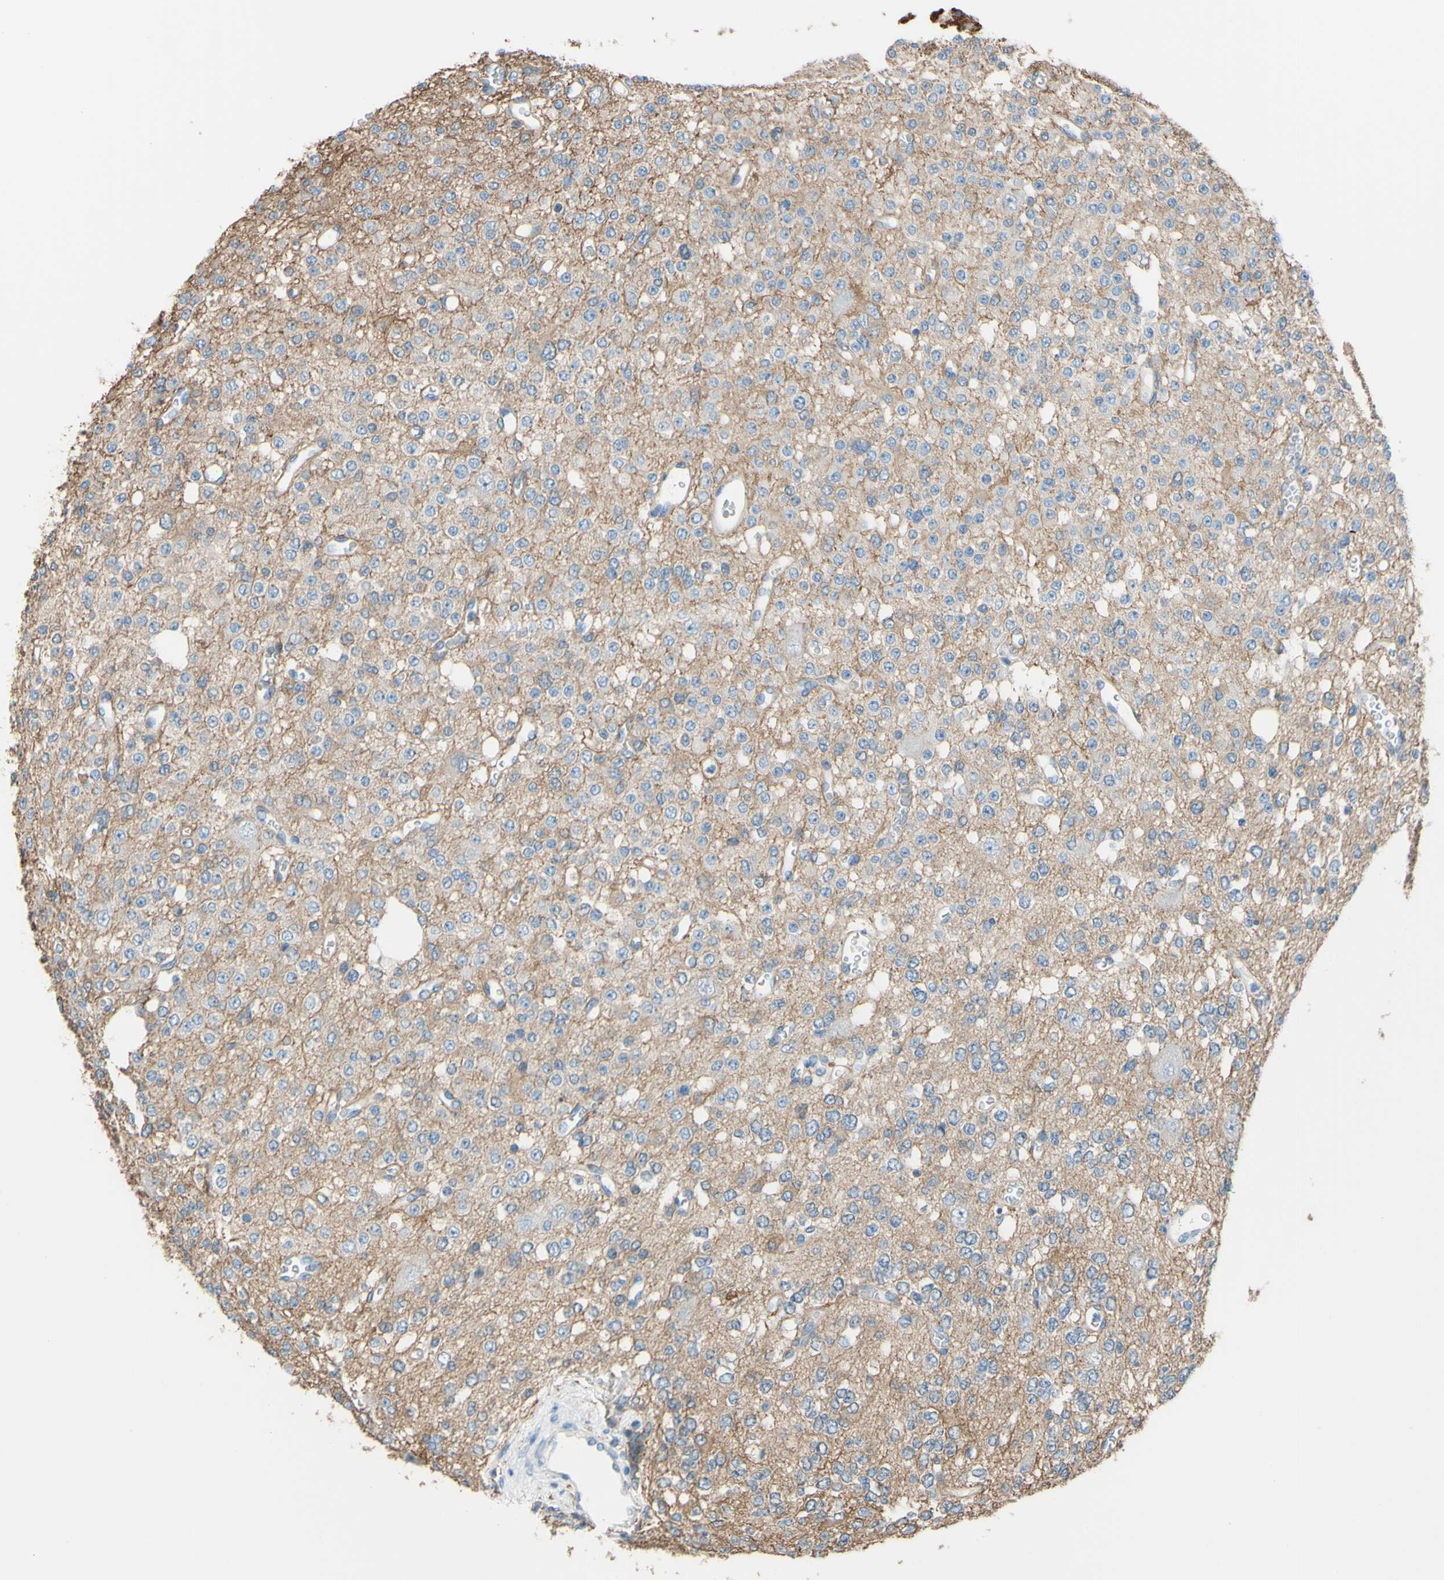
{"staining": {"intensity": "negative", "quantity": "none", "location": "none"}, "tissue": "glioma", "cell_type": "Tumor cells", "image_type": "cancer", "snomed": [{"axis": "morphology", "description": "Glioma, malignant, Low grade"}, {"axis": "topography", "description": "Brain"}], "caption": "High power microscopy image of an immunohistochemistry image of low-grade glioma (malignant), revealing no significant expression in tumor cells.", "gene": "ADD1", "patient": {"sex": "male", "age": 38}}